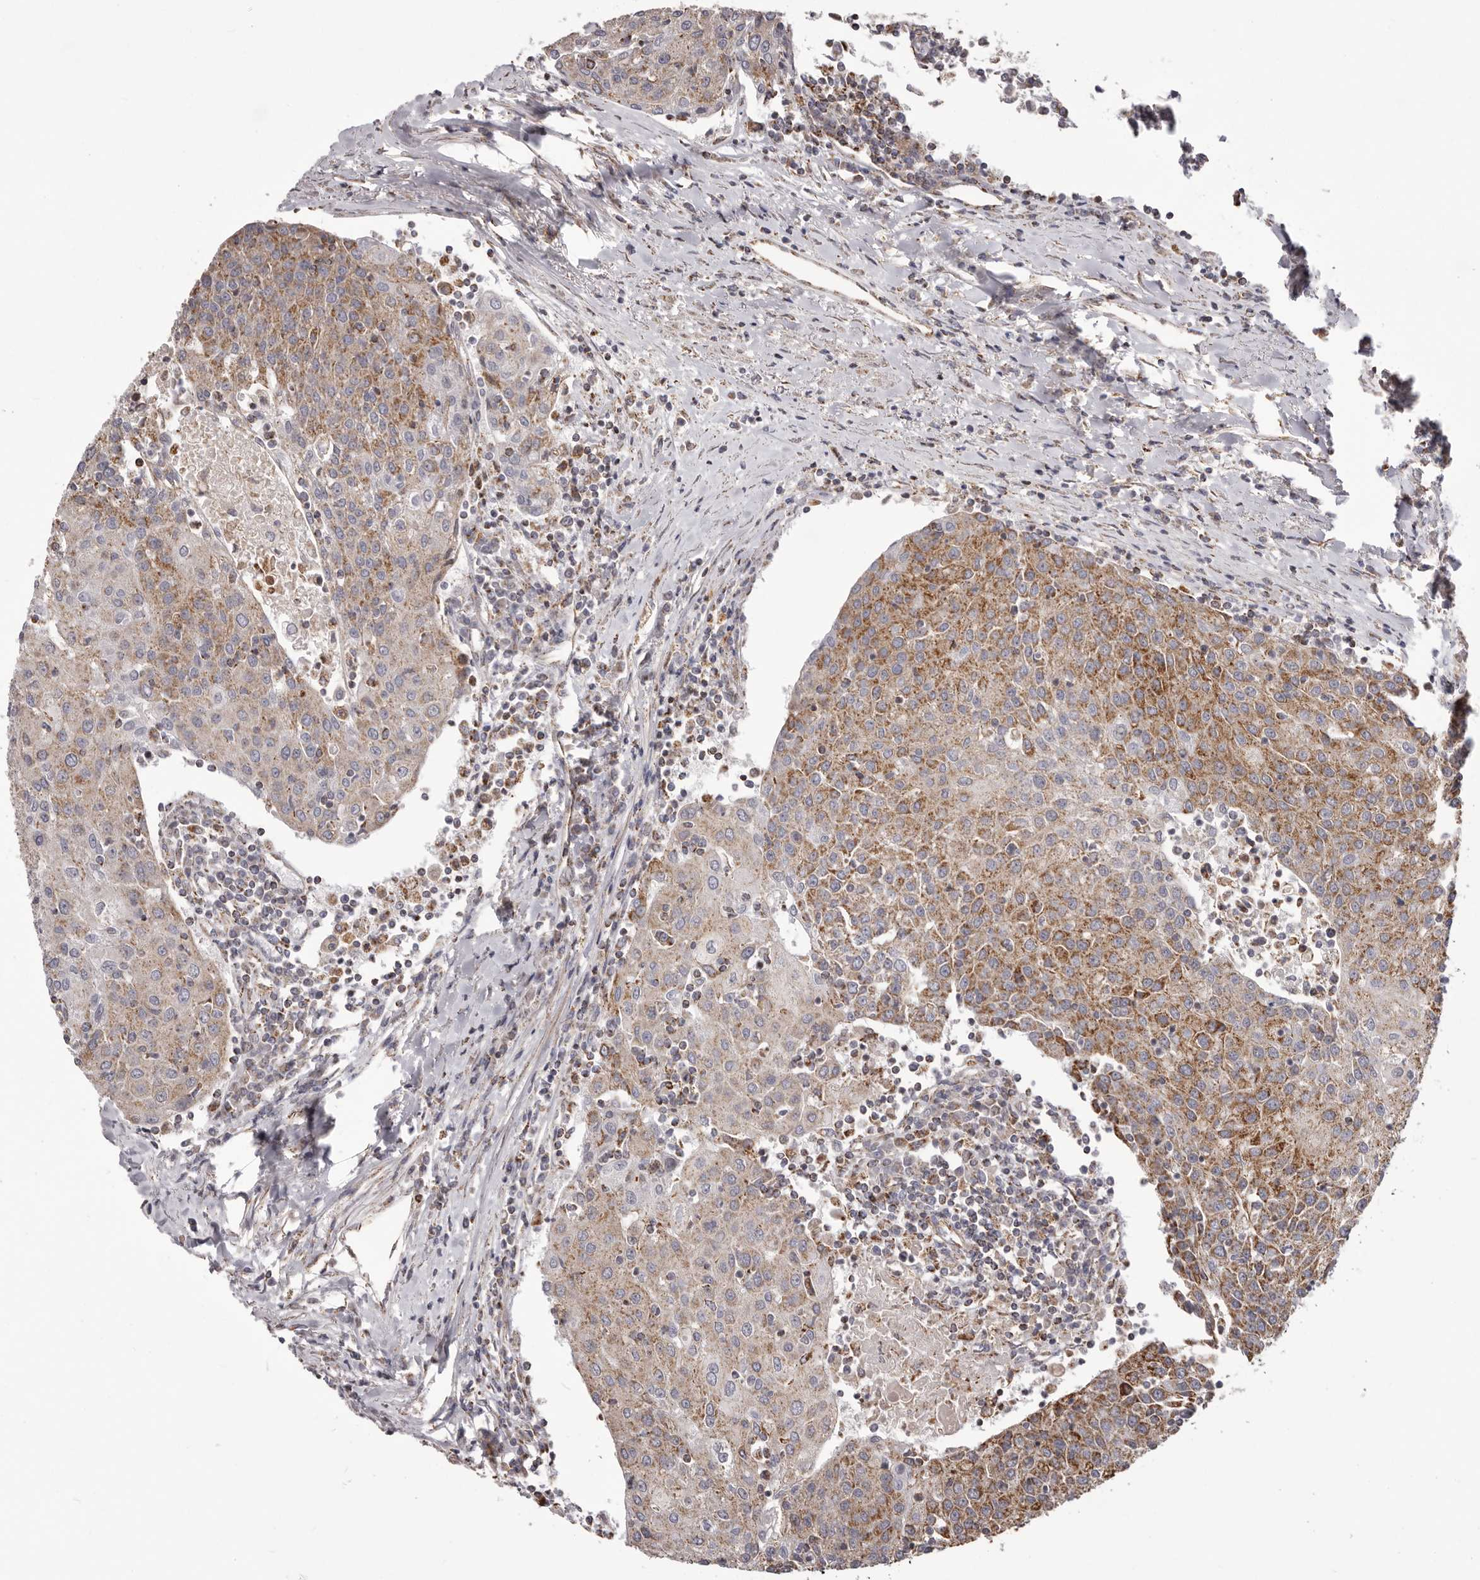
{"staining": {"intensity": "strong", "quantity": "25%-75%", "location": "cytoplasmic/membranous"}, "tissue": "urothelial cancer", "cell_type": "Tumor cells", "image_type": "cancer", "snomed": [{"axis": "morphology", "description": "Urothelial carcinoma, High grade"}, {"axis": "topography", "description": "Urinary bladder"}], "caption": "Immunohistochemistry staining of urothelial cancer, which reveals high levels of strong cytoplasmic/membranous positivity in approximately 25%-75% of tumor cells indicating strong cytoplasmic/membranous protein staining. The staining was performed using DAB (3,3'-diaminobenzidine) (brown) for protein detection and nuclei were counterstained in hematoxylin (blue).", "gene": "CHRM2", "patient": {"sex": "female", "age": 85}}